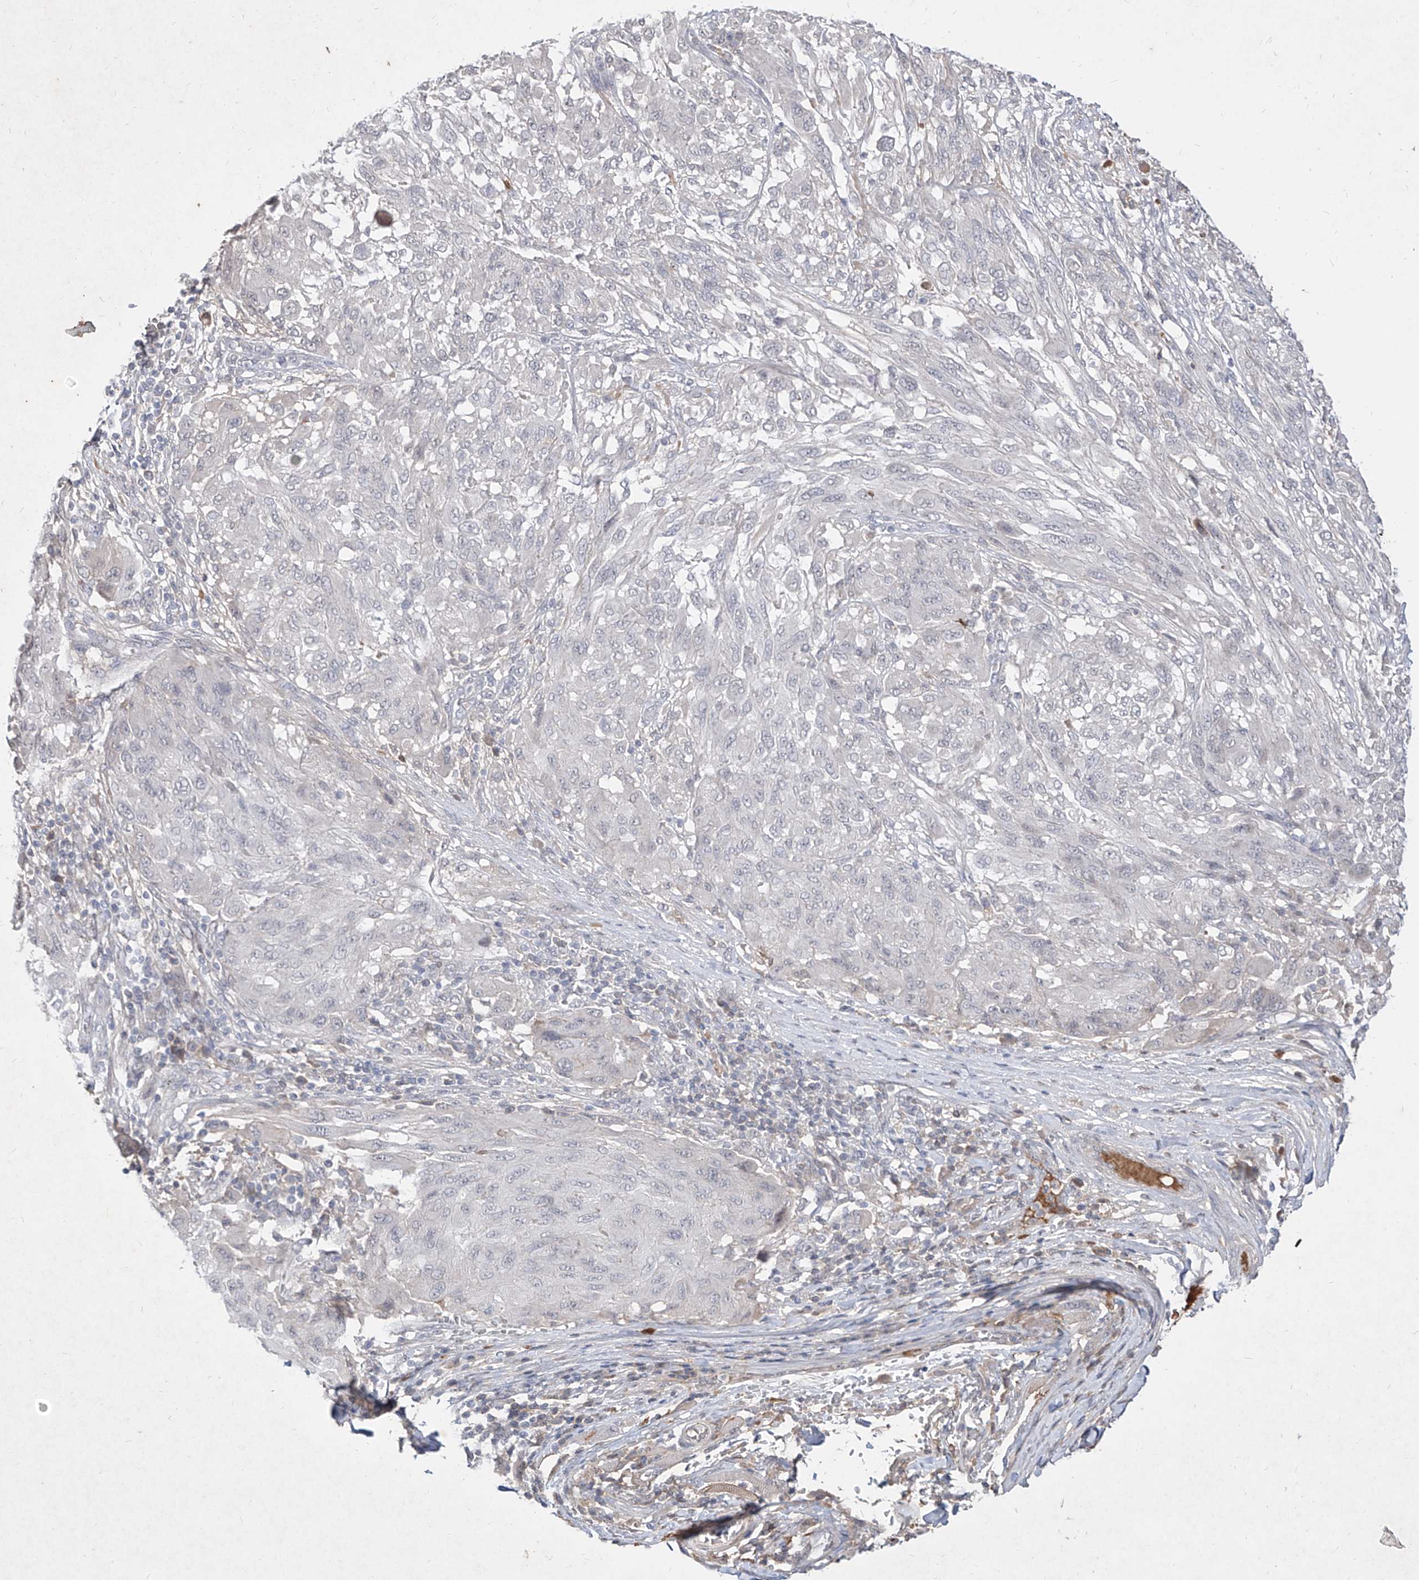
{"staining": {"intensity": "negative", "quantity": "none", "location": "none"}, "tissue": "melanoma", "cell_type": "Tumor cells", "image_type": "cancer", "snomed": [{"axis": "morphology", "description": "Malignant melanoma, NOS"}, {"axis": "topography", "description": "Skin"}], "caption": "There is no significant positivity in tumor cells of melanoma.", "gene": "C4A", "patient": {"sex": "female", "age": 91}}